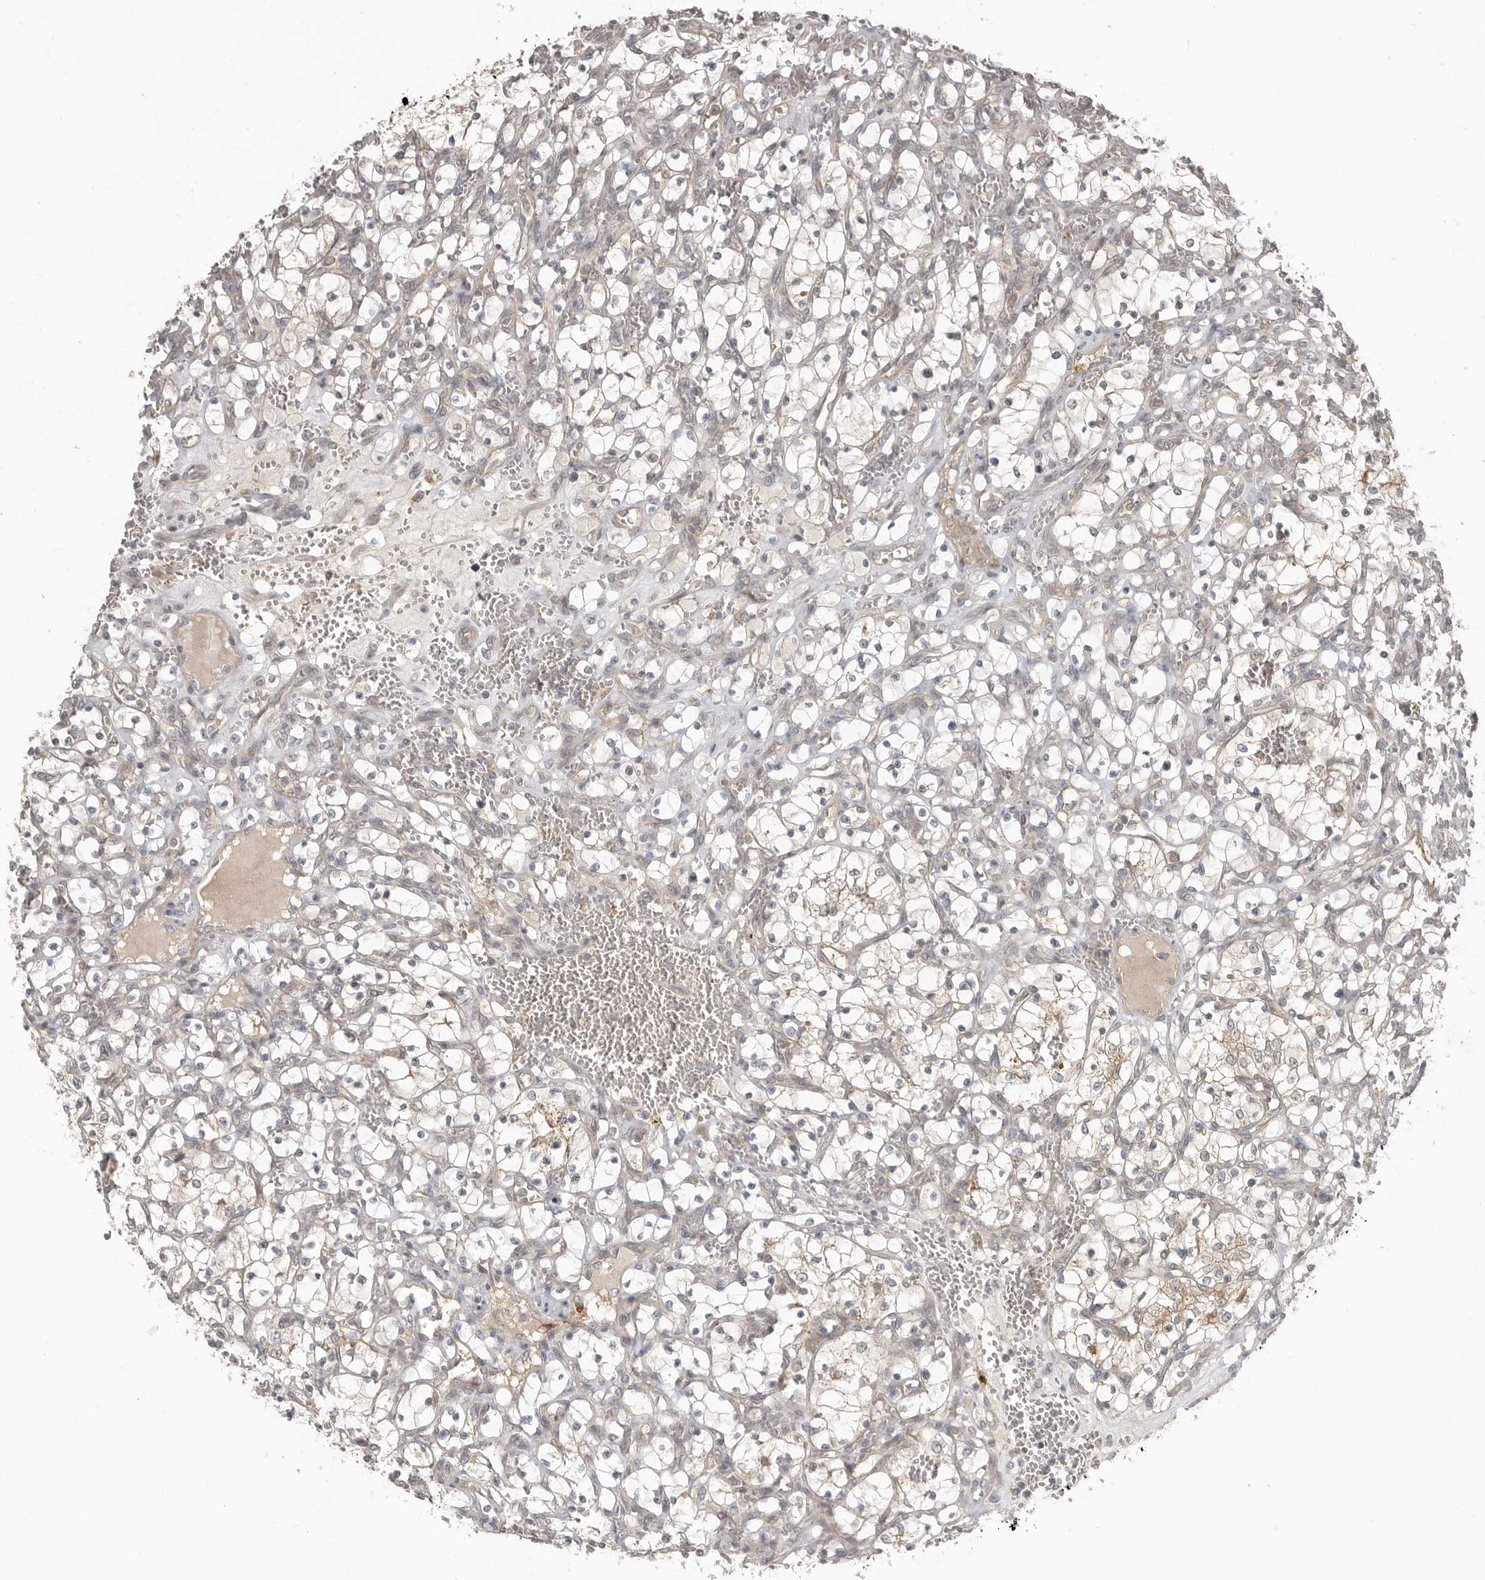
{"staining": {"intensity": "negative", "quantity": "none", "location": "none"}, "tissue": "renal cancer", "cell_type": "Tumor cells", "image_type": "cancer", "snomed": [{"axis": "morphology", "description": "Adenocarcinoma, NOS"}, {"axis": "topography", "description": "Kidney"}], "caption": "Immunohistochemistry (IHC) of adenocarcinoma (renal) shows no staining in tumor cells.", "gene": "TEAD3", "patient": {"sex": "female", "age": 69}}